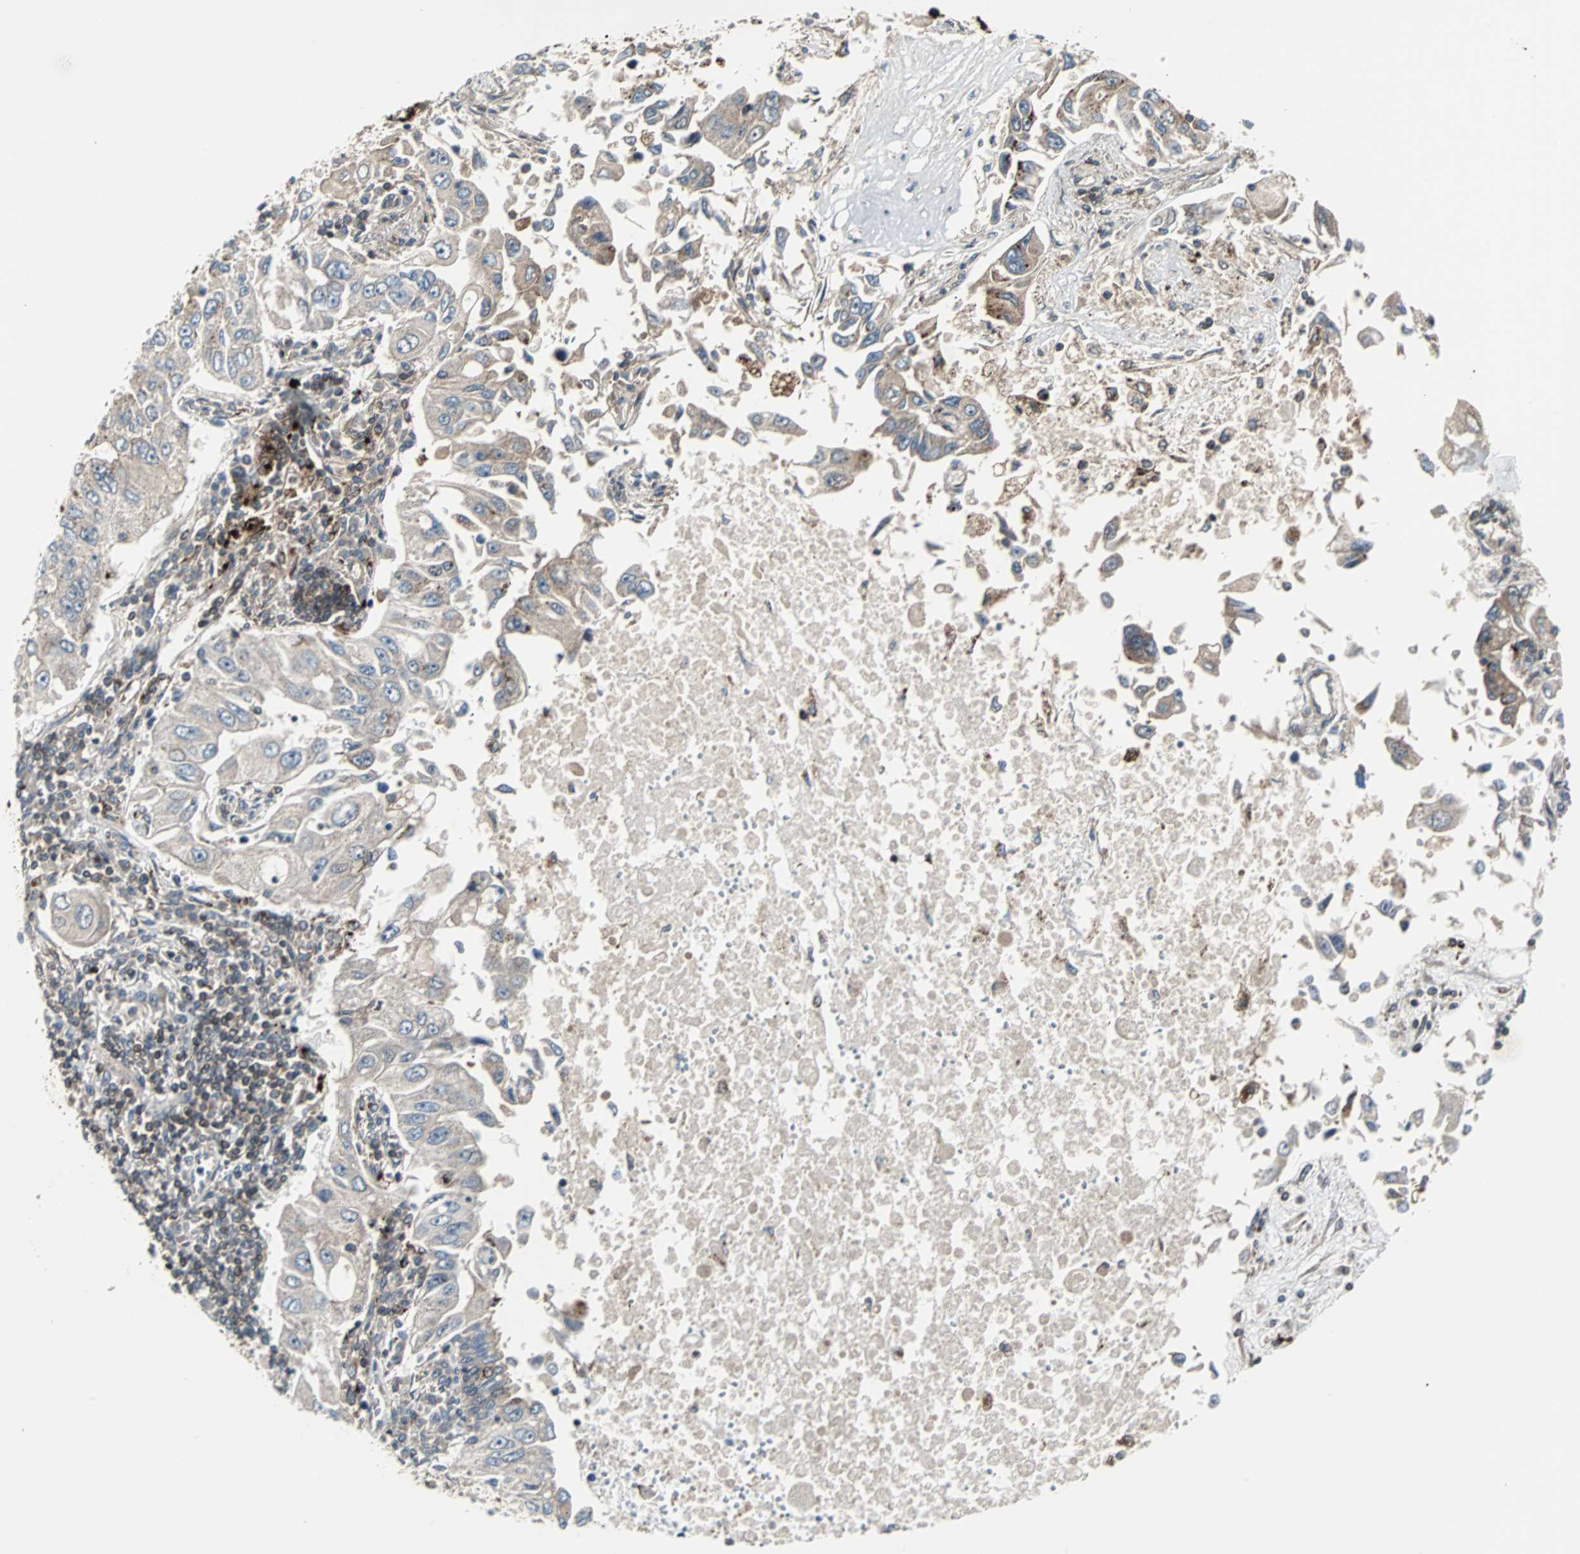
{"staining": {"intensity": "weak", "quantity": "<25%", "location": "cytoplasmic/membranous"}, "tissue": "lung cancer", "cell_type": "Tumor cells", "image_type": "cancer", "snomed": [{"axis": "morphology", "description": "Adenocarcinoma, NOS"}, {"axis": "topography", "description": "Lung"}], "caption": "Lung adenocarcinoma was stained to show a protein in brown. There is no significant positivity in tumor cells. The staining was performed using DAB to visualize the protein expression in brown, while the nuclei were stained in blue with hematoxylin (Magnification: 20x).", "gene": "RELA", "patient": {"sex": "male", "age": 84}}